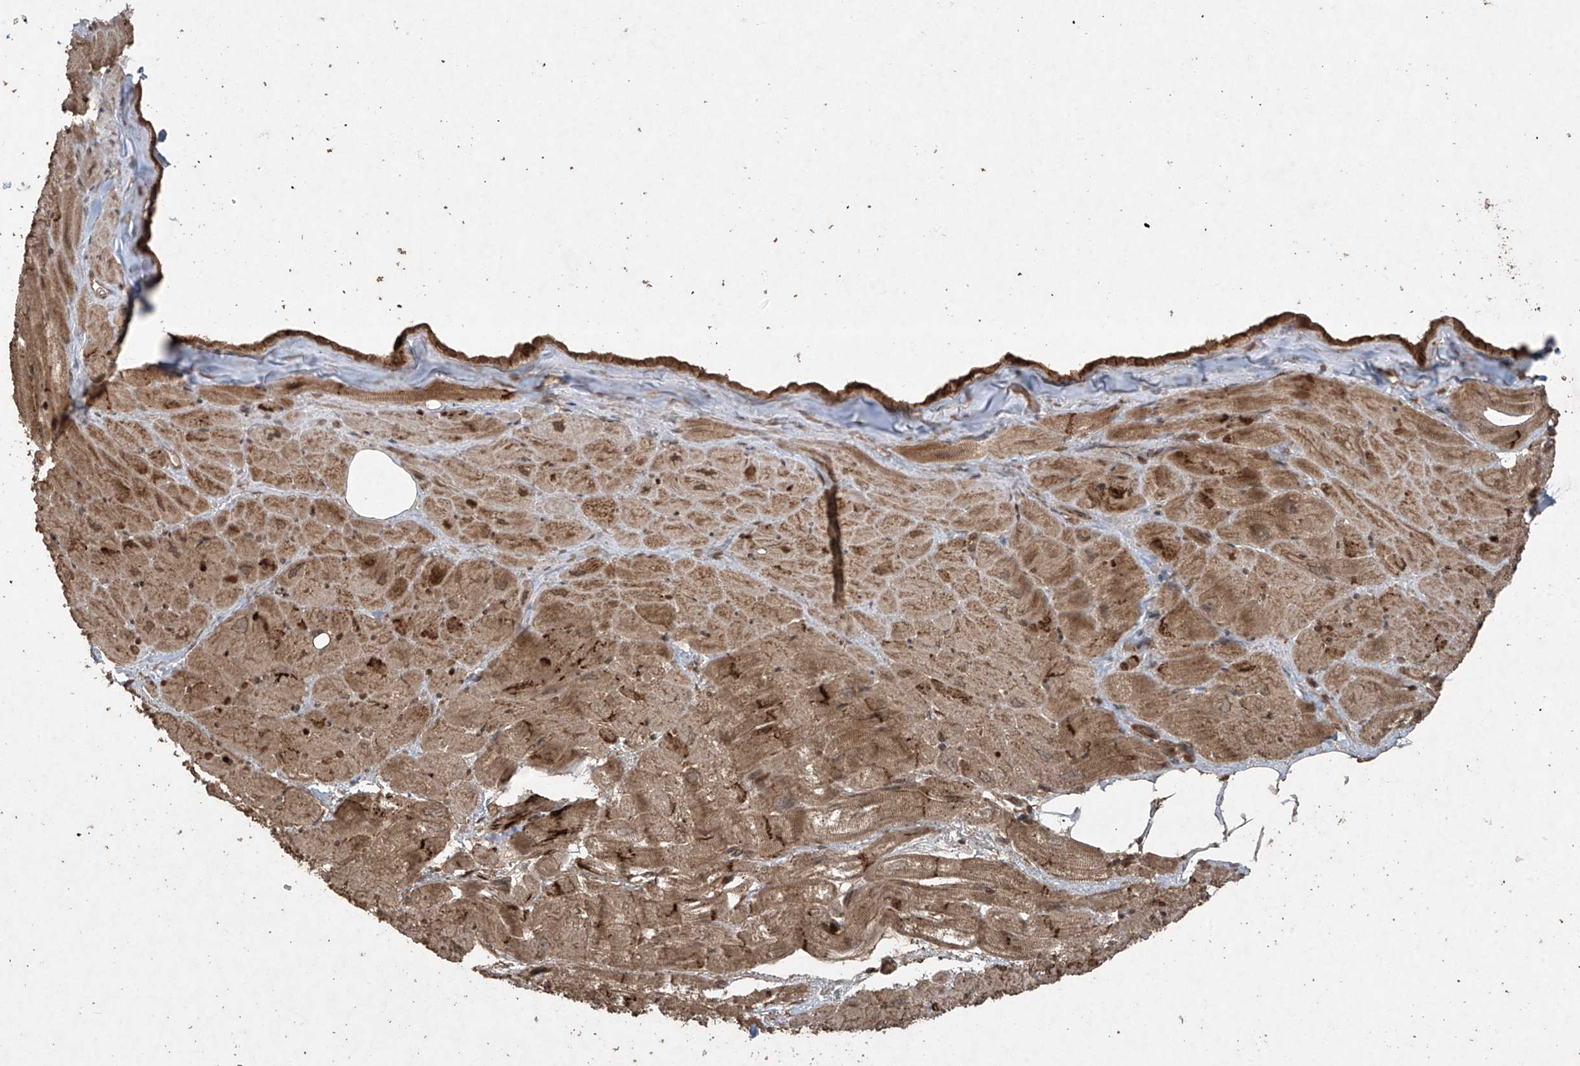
{"staining": {"intensity": "strong", "quantity": ">75%", "location": "cytoplasmic/membranous"}, "tissue": "heart muscle", "cell_type": "Cardiomyocytes", "image_type": "normal", "snomed": [{"axis": "morphology", "description": "Normal tissue, NOS"}, {"axis": "topography", "description": "Heart"}], "caption": "Immunohistochemical staining of normal human heart muscle exhibits high levels of strong cytoplasmic/membranous positivity in about >75% of cardiomyocytes. Nuclei are stained in blue.", "gene": "PGPEP1", "patient": {"sex": "male", "age": 50}}